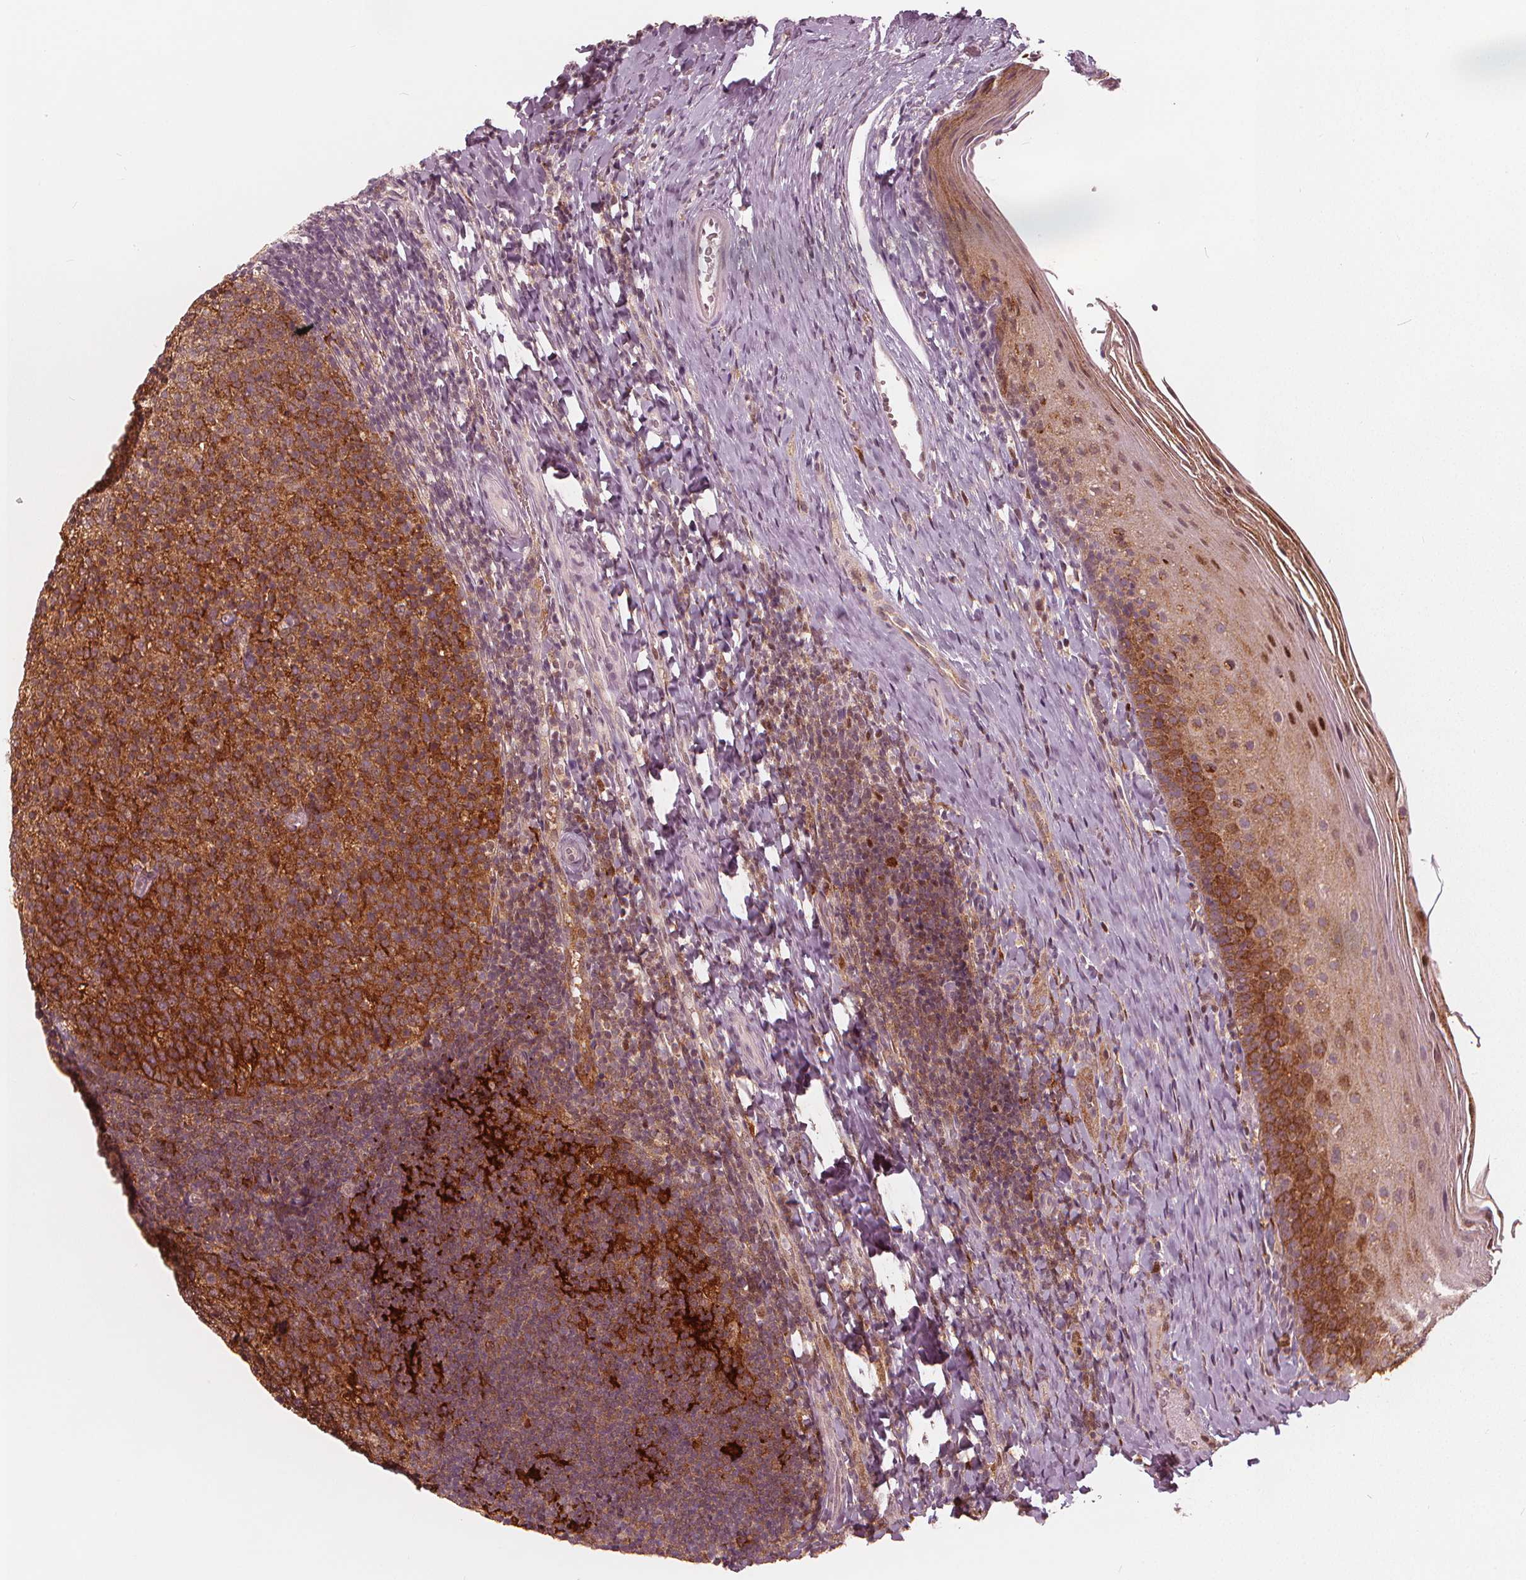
{"staining": {"intensity": "strong", "quantity": ">75%", "location": "cytoplasmic/membranous,nuclear"}, "tissue": "tonsil", "cell_type": "Germinal center cells", "image_type": "normal", "snomed": [{"axis": "morphology", "description": "Normal tissue, NOS"}, {"axis": "topography", "description": "Tonsil"}], "caption": "A brown stain labels strong cytoplasmic/membranous,nuclear staining of a protein in germinal center cells of unremarkable human tonsil.", "gene": "SQSTM1", "patient": {"sex": "female", "age": 10}}